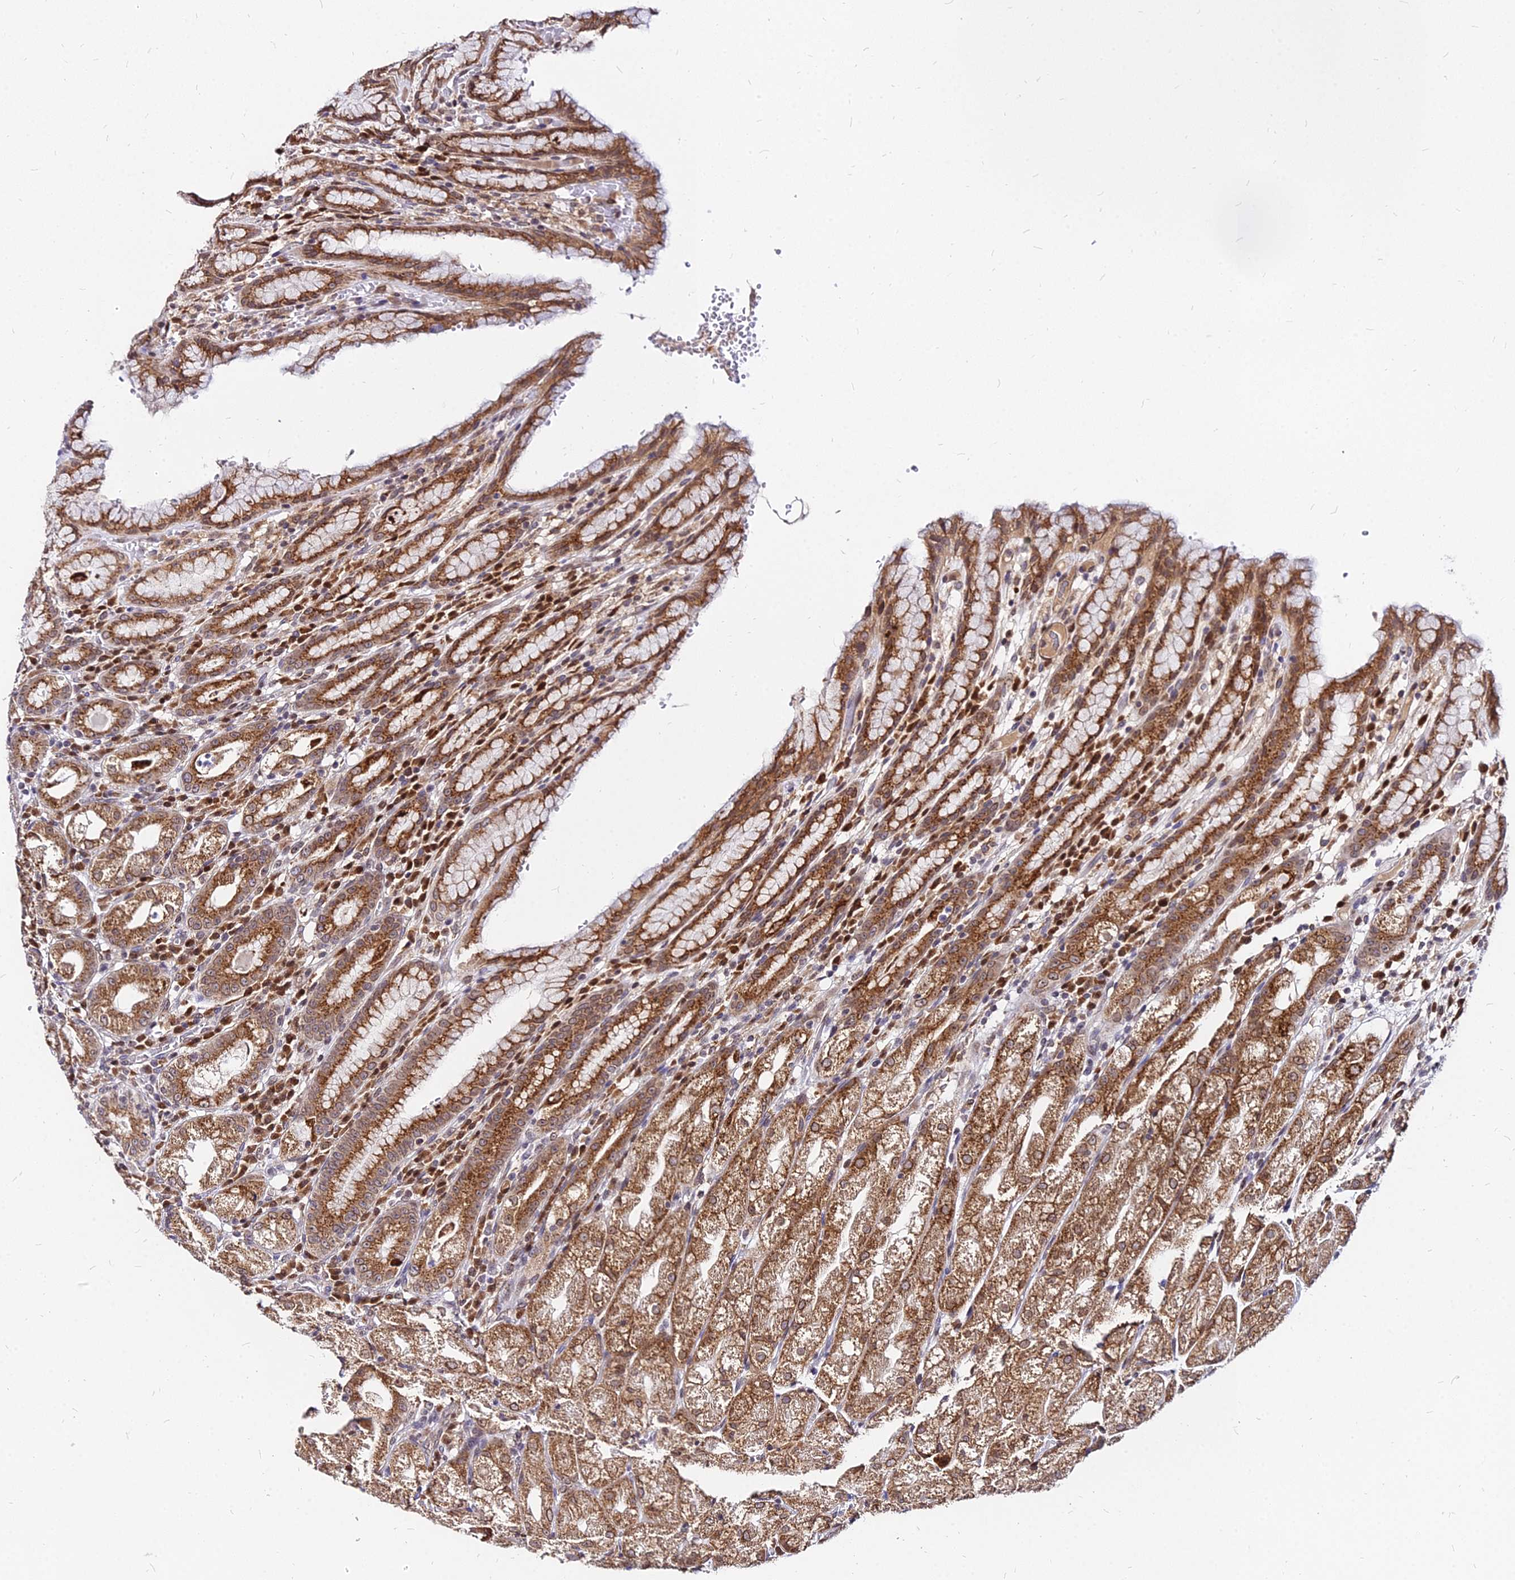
{"staining": {"intensity": "strong", "quantity": ">75%", "location": "cytoplasmic/membranous,nuclear"}, "tissue": "stomach", "cell_type": "Glandular cells", "image_type": "normal", "snomed": [{"axis": "morphology", "description": "Normal tissue, NOS"}, {"axis": "topography", "description": "Stomach, upper"}], "caption": "Stomach stained for a protein shows strong cytoplasmic/membranous,nuclear positivity in glandular cells. (Brightfield microscopy of DAB IHC at high magnification).", "gene": "RNF121", "patient": {"sex": "male", "age": 52}}